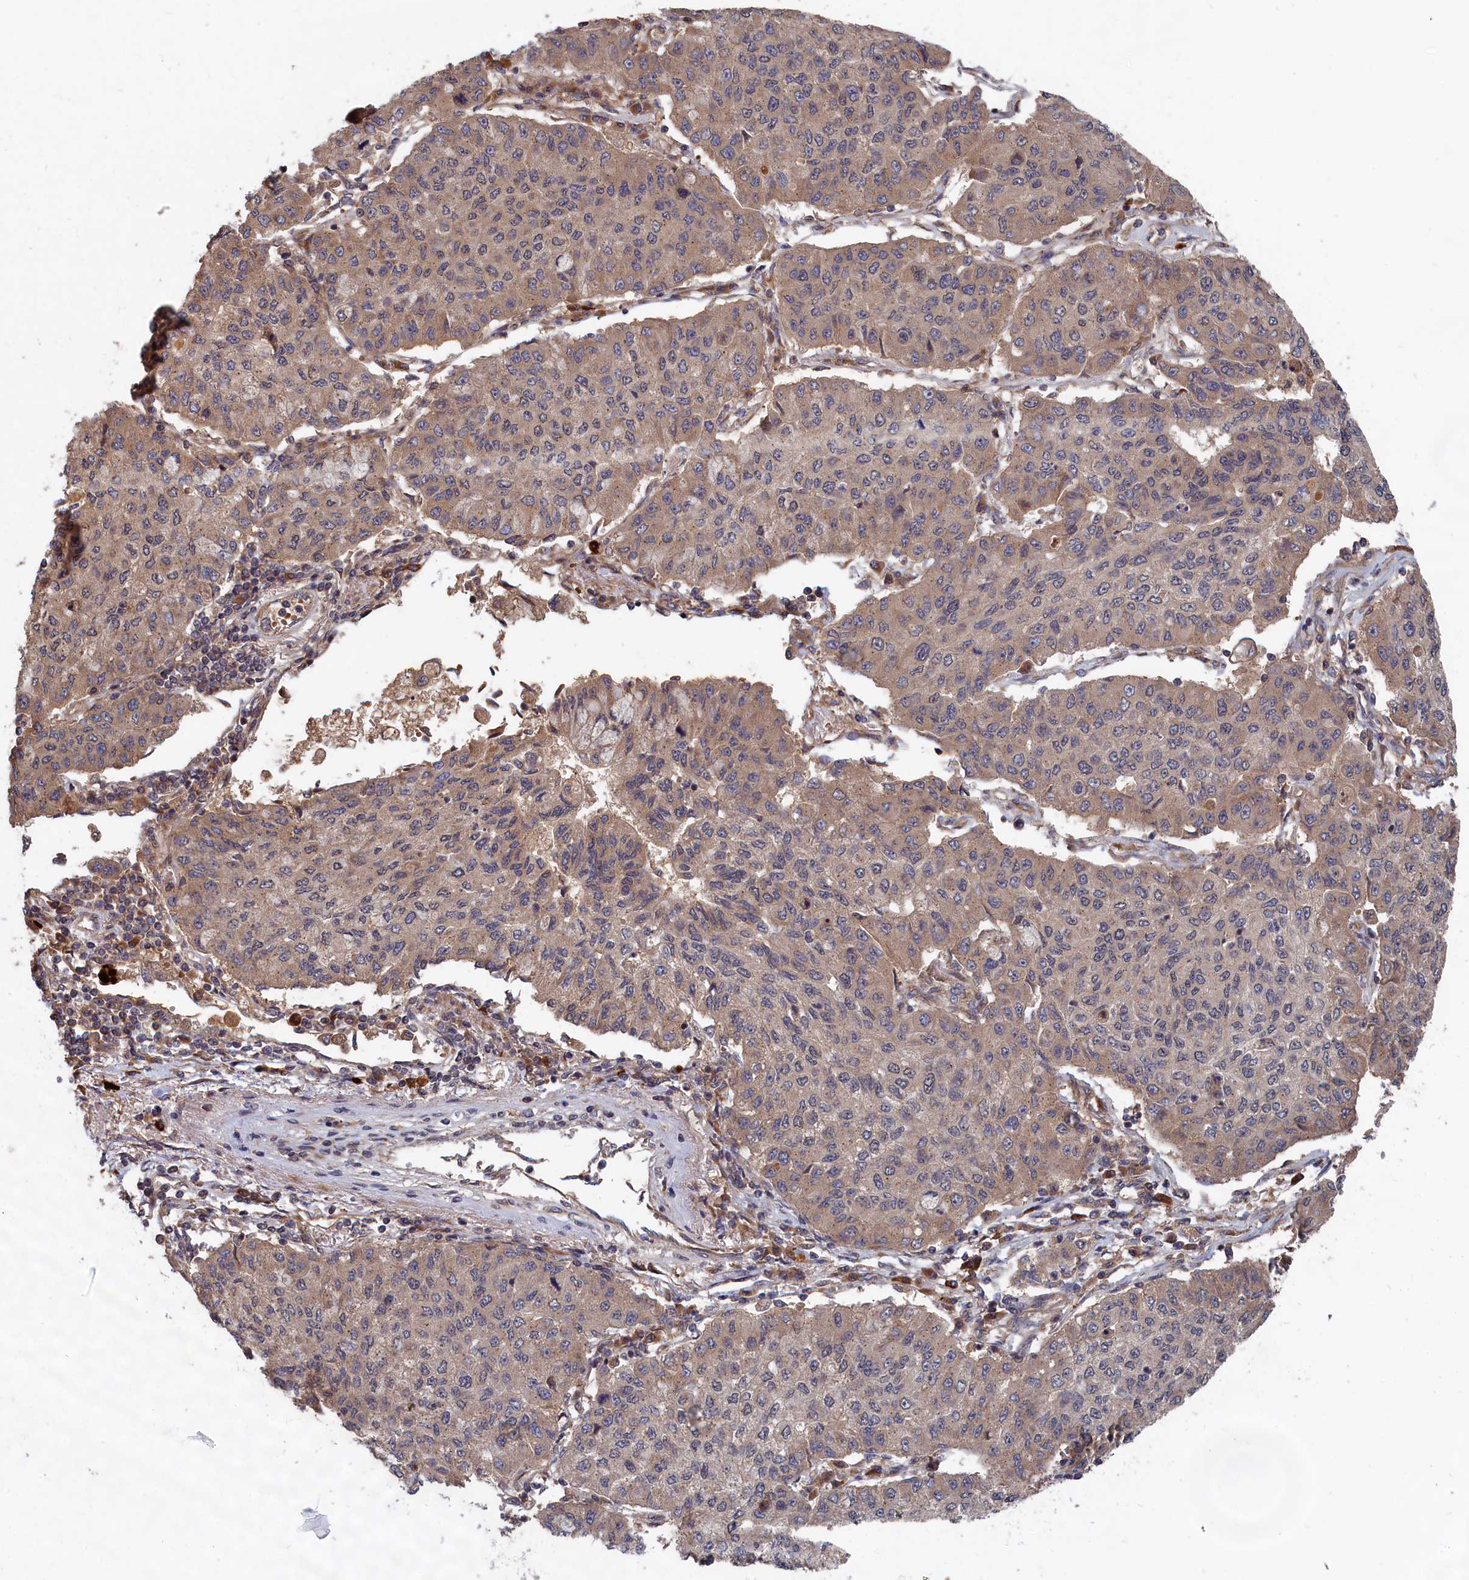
{"staining": {"intensity": "weak", "quantity": "25%-75%", "location": "cytoplasmic/membranous"}, "tissue": "lung cancer", "cell_type": "Tumor cells", "image_type": "cancer", "snomed": [{"axis": "morphology", "description": "Squamous cell carcinoma, NOS"}, {"axis": "topography", "description": "Lung"}], "caption": "Lung cancer tissue shows weak cytoplasmic/membranous expression in approximately 25%-75% of tumor cells", "gene": "TRAPPC2L", "patient": {"sex": "male", "age": 74}}